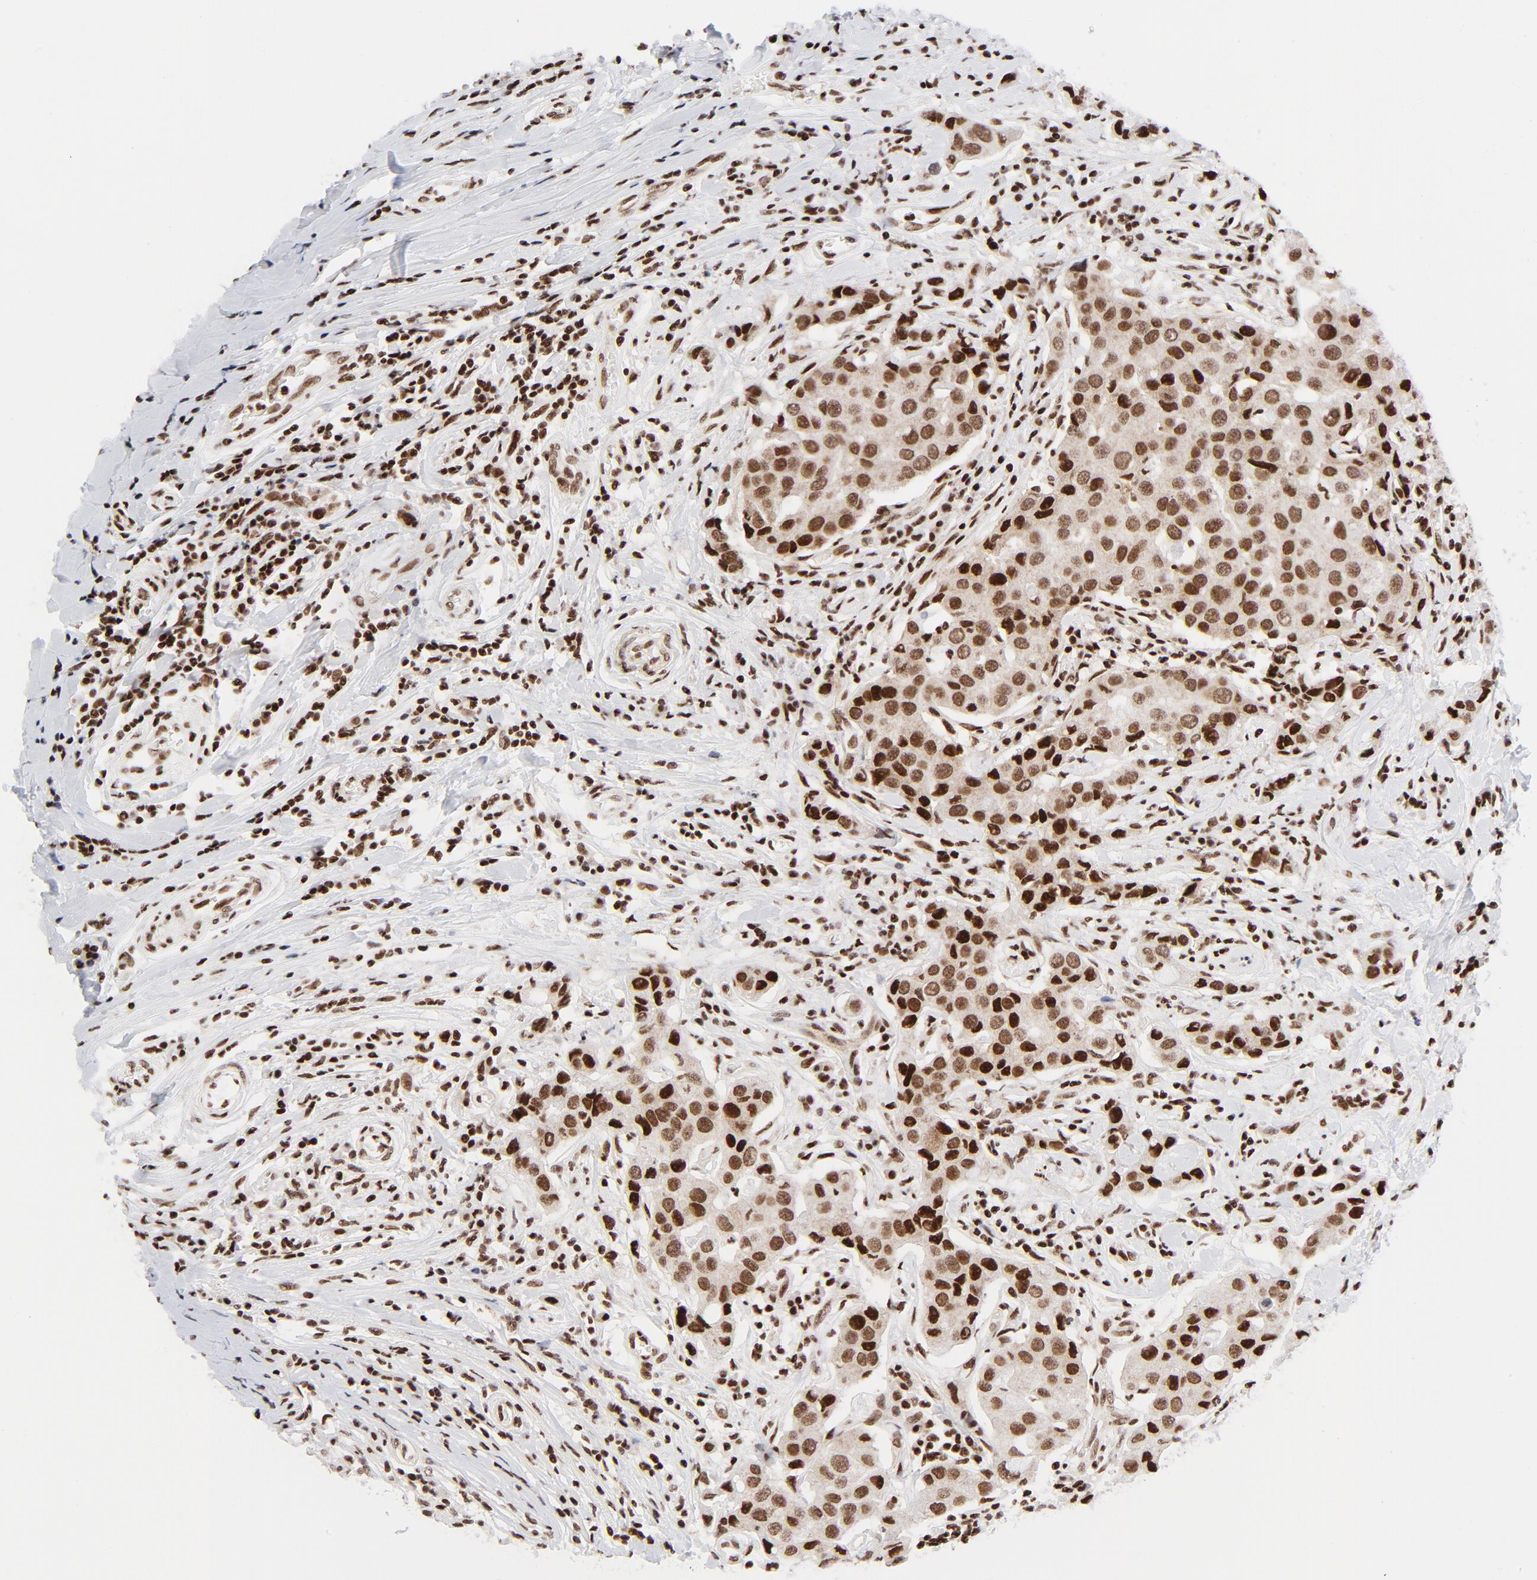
{"staining": {"intensity": "strong", "quantity": ">75%", "location": "nuclear"}, "tissue": "breast cancer", "cell_type": "Tumor cells", "image_type": "cancer", "snomed": [{"axis": "morphology", "description": "Duct carcinoma"}, {"axis": "topography", "description": "Breast"}], "caption": "This is an image of IHC staining of breast cancer (intraductal carcinoma), which shows strong staining in the nuclear of tumor cells.", "gene": "NFYB", "patient": {"sex": "female", "age": 27}}